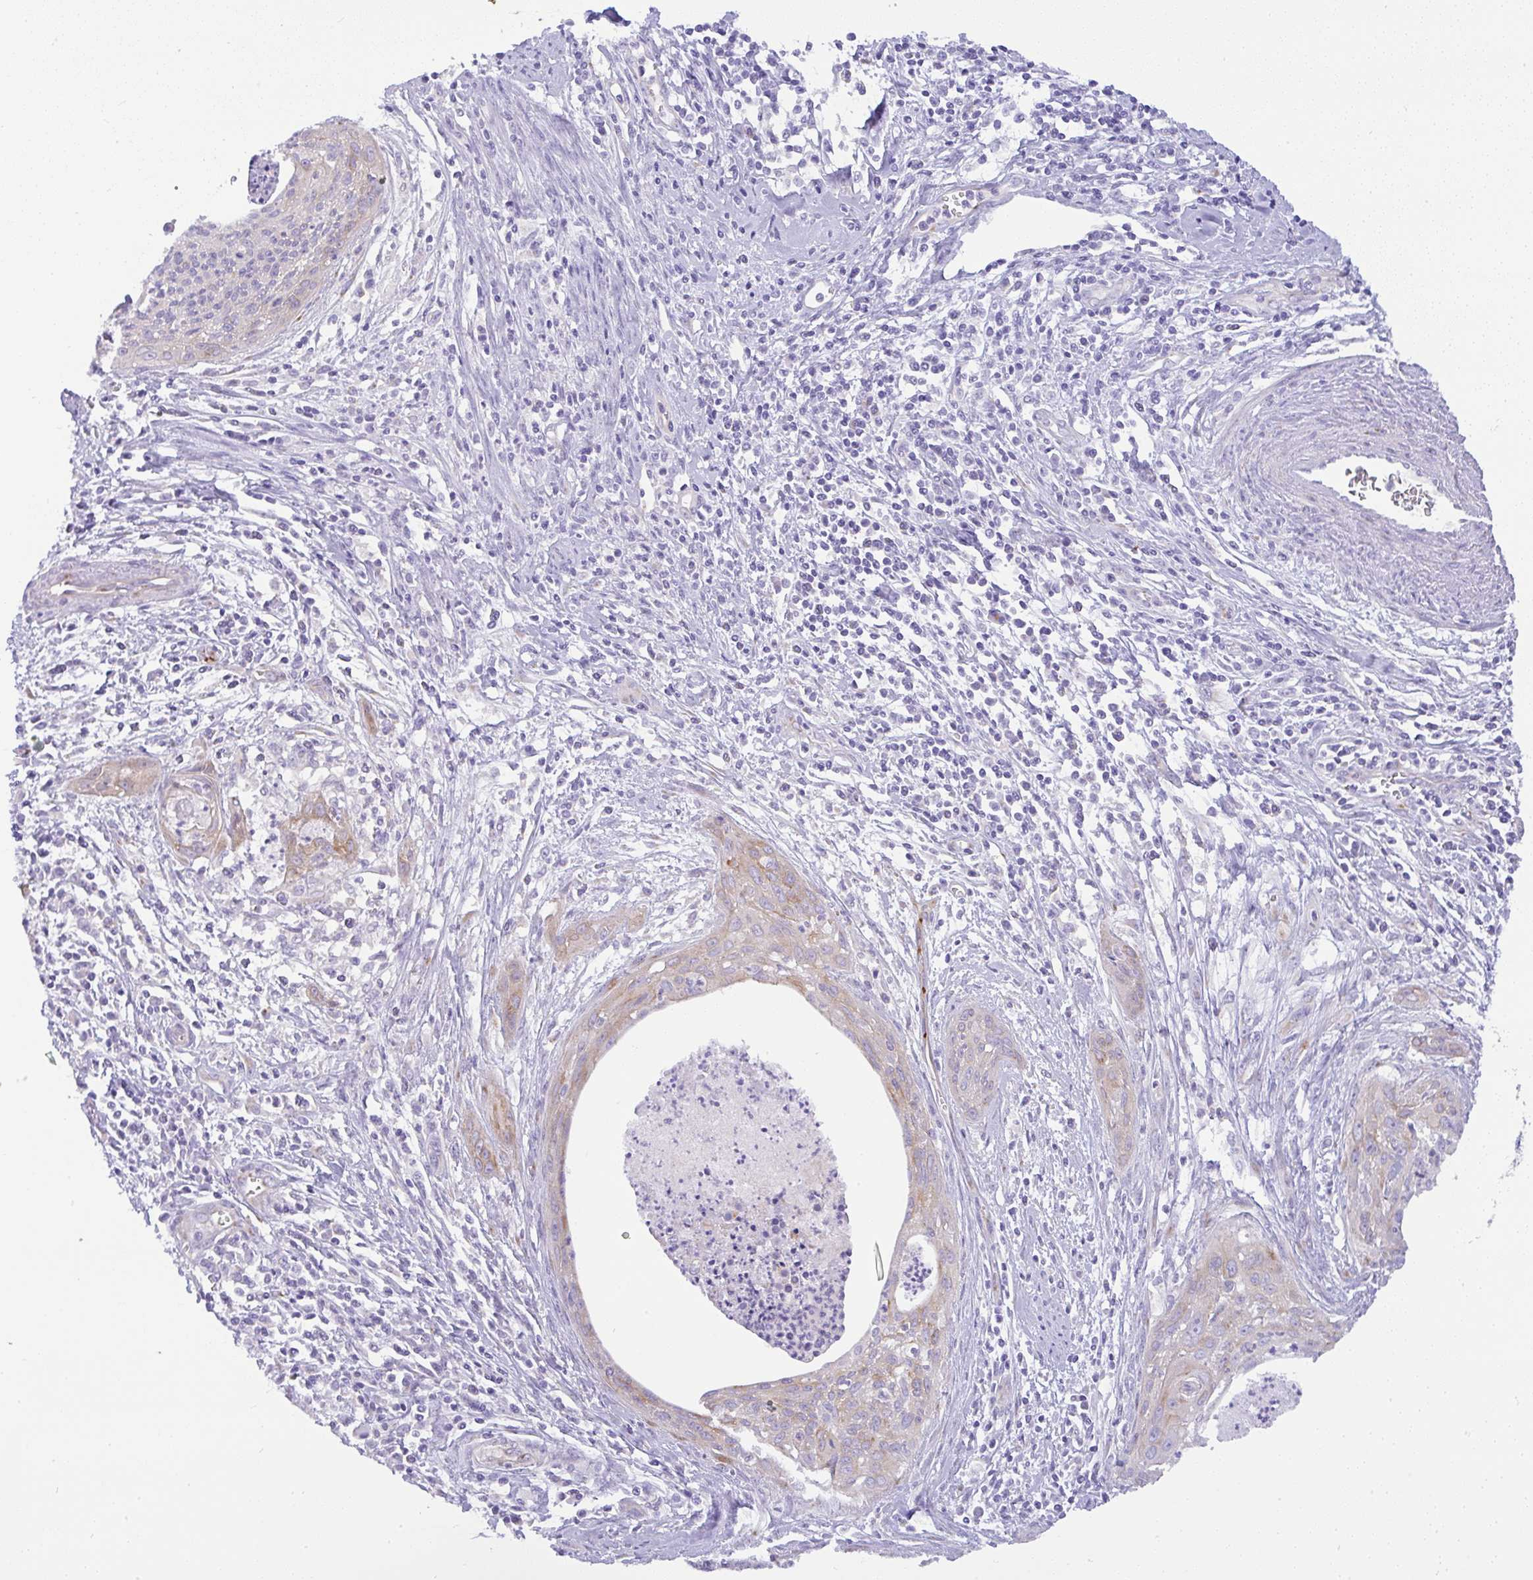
{"staining": {"intensity": "weak", "quantity": "<25%", "location": "cytoplasmic/membranous"}, "tissue": "cervical cancer", "cell_type": "Tumor cells", "image_type": "cancer", "snomed": [{"axis": "morphology", "description": "Squamous cell carcinoma, NOS"}, {"axis": "topography", "description": "Cervix"}], "caption": "This is a histopathology image of immunohistochemistry (IHC) staining of cervical squamous cell carcinoma, which shows no expression in tumor cells. (Brightfield microscopy of DAB (3,3'-diaminobenzidine) immunohistochemistry at high magnification).", "gene": "FAM177A1", "patient": {"sex": "female", "age": 55}}